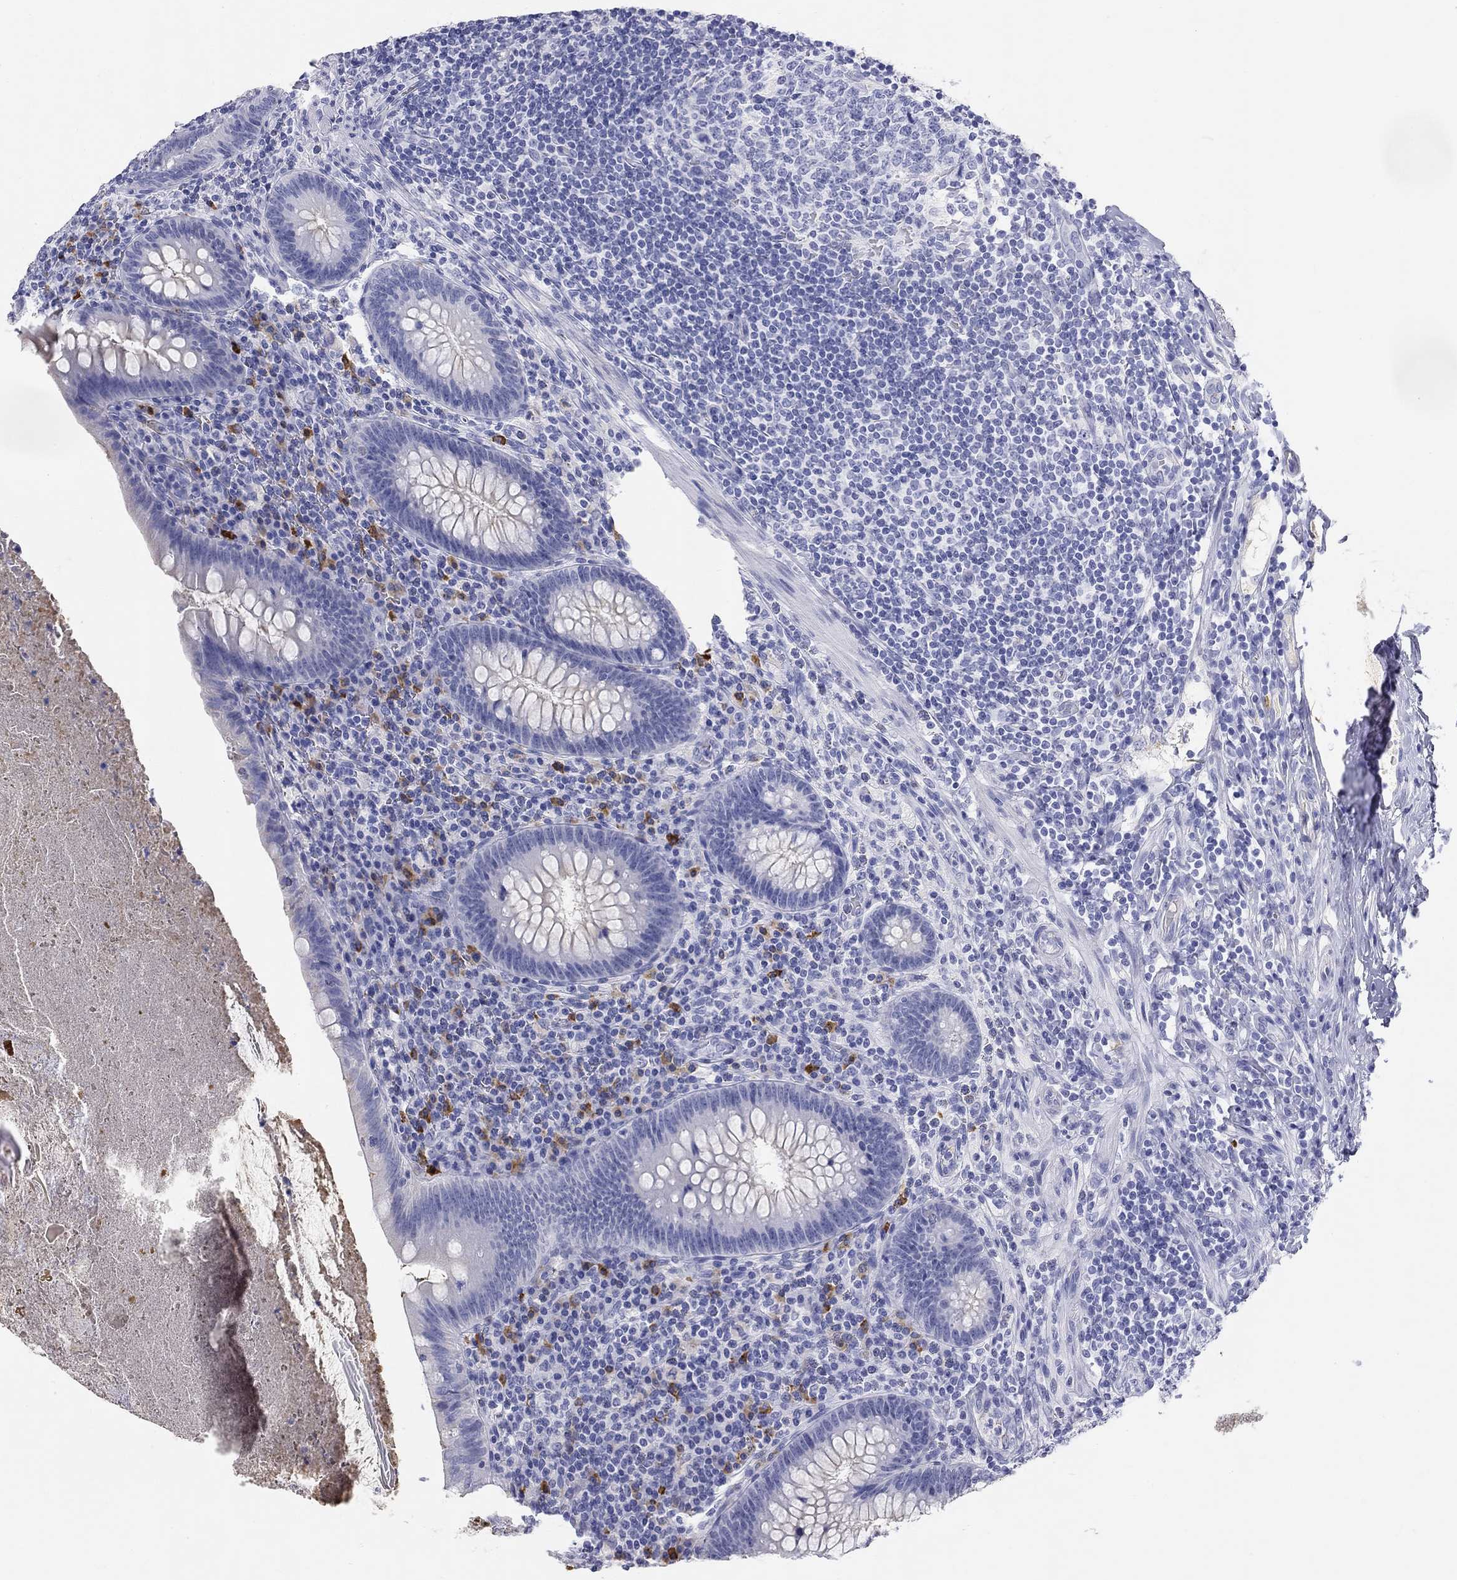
{"staining": {"intensity": "negative", "quantity": "none", "location": "none"}, "tissue": "appendix", "cell_type": "Glandular cells", "image_type": "normal", "snomed": [{"axis": "morphology", "description": "Normal tissue, NOS"}, {"axis": "topography", "description": "Appendix"}], "caption": "A histopathology image of human appendix is negative for staining in glandular cells. The staining was performed using DAB to visualize the protein expression in brown, while the nuclei were stained in blue with hematoxylin (Magnification: 20x).", "gene": "PHOX2B", "patient": {"sex": "male", "age": 47}}